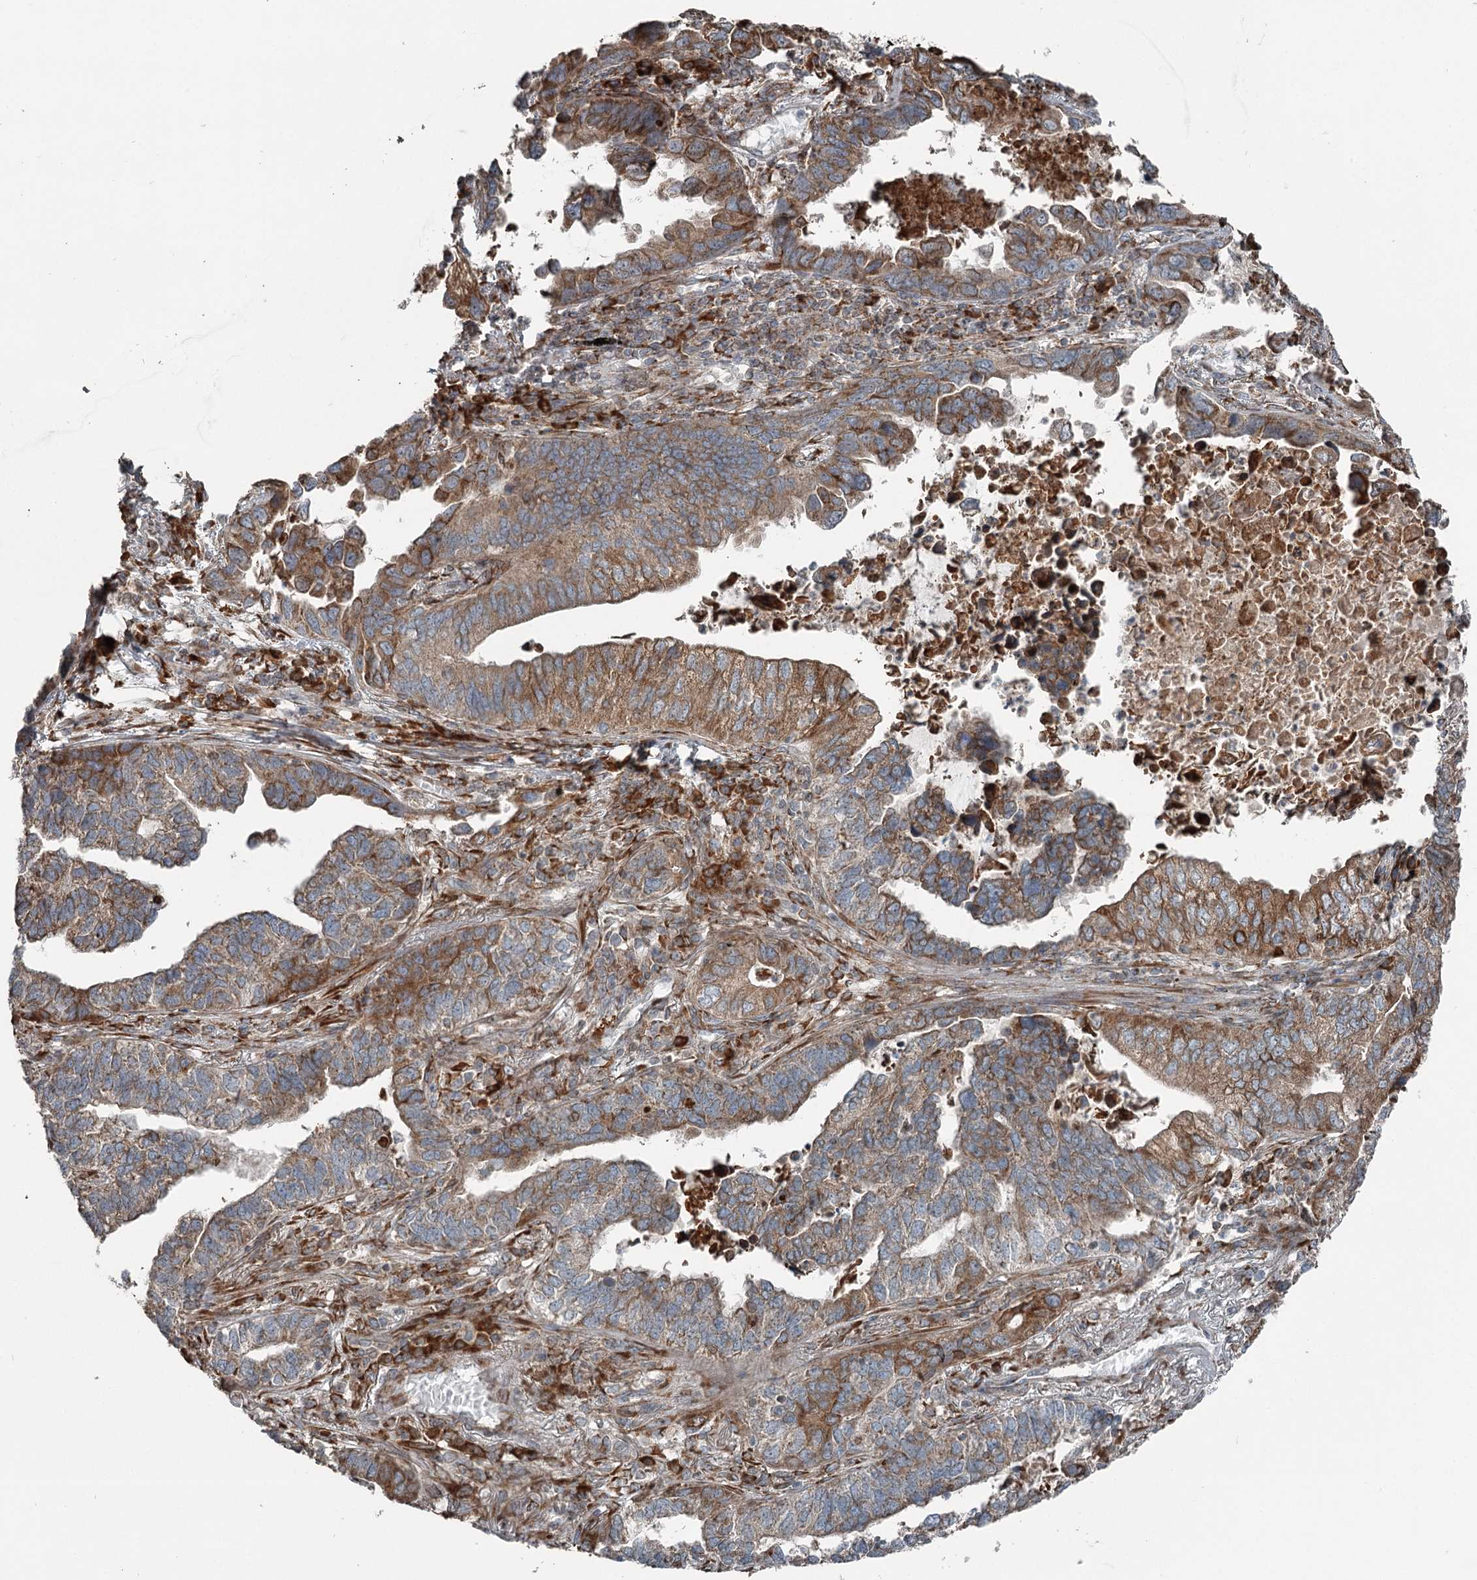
{"staining": {"intensity": "moderate", "quantity": ">75%", "location": "cytoplasmic/membranous"}, "tissue": "lung cancer", "cell_type": "Tumor cells", "image_type": "cancer", "snomed": [{"axis": "morphology", "description": "Adenocarcinoma, NOS"}, {"axis": "topography", "description": "Lung"}], "caption": "Human adenocarcinoma (lung) stained for a protein (brown) displays moderate cytoplasmic/membranous positive positivity in approximately >75% of tumor cells.", "gene": "RASSF8", "patient": {"sex": "male", "age": 67}}